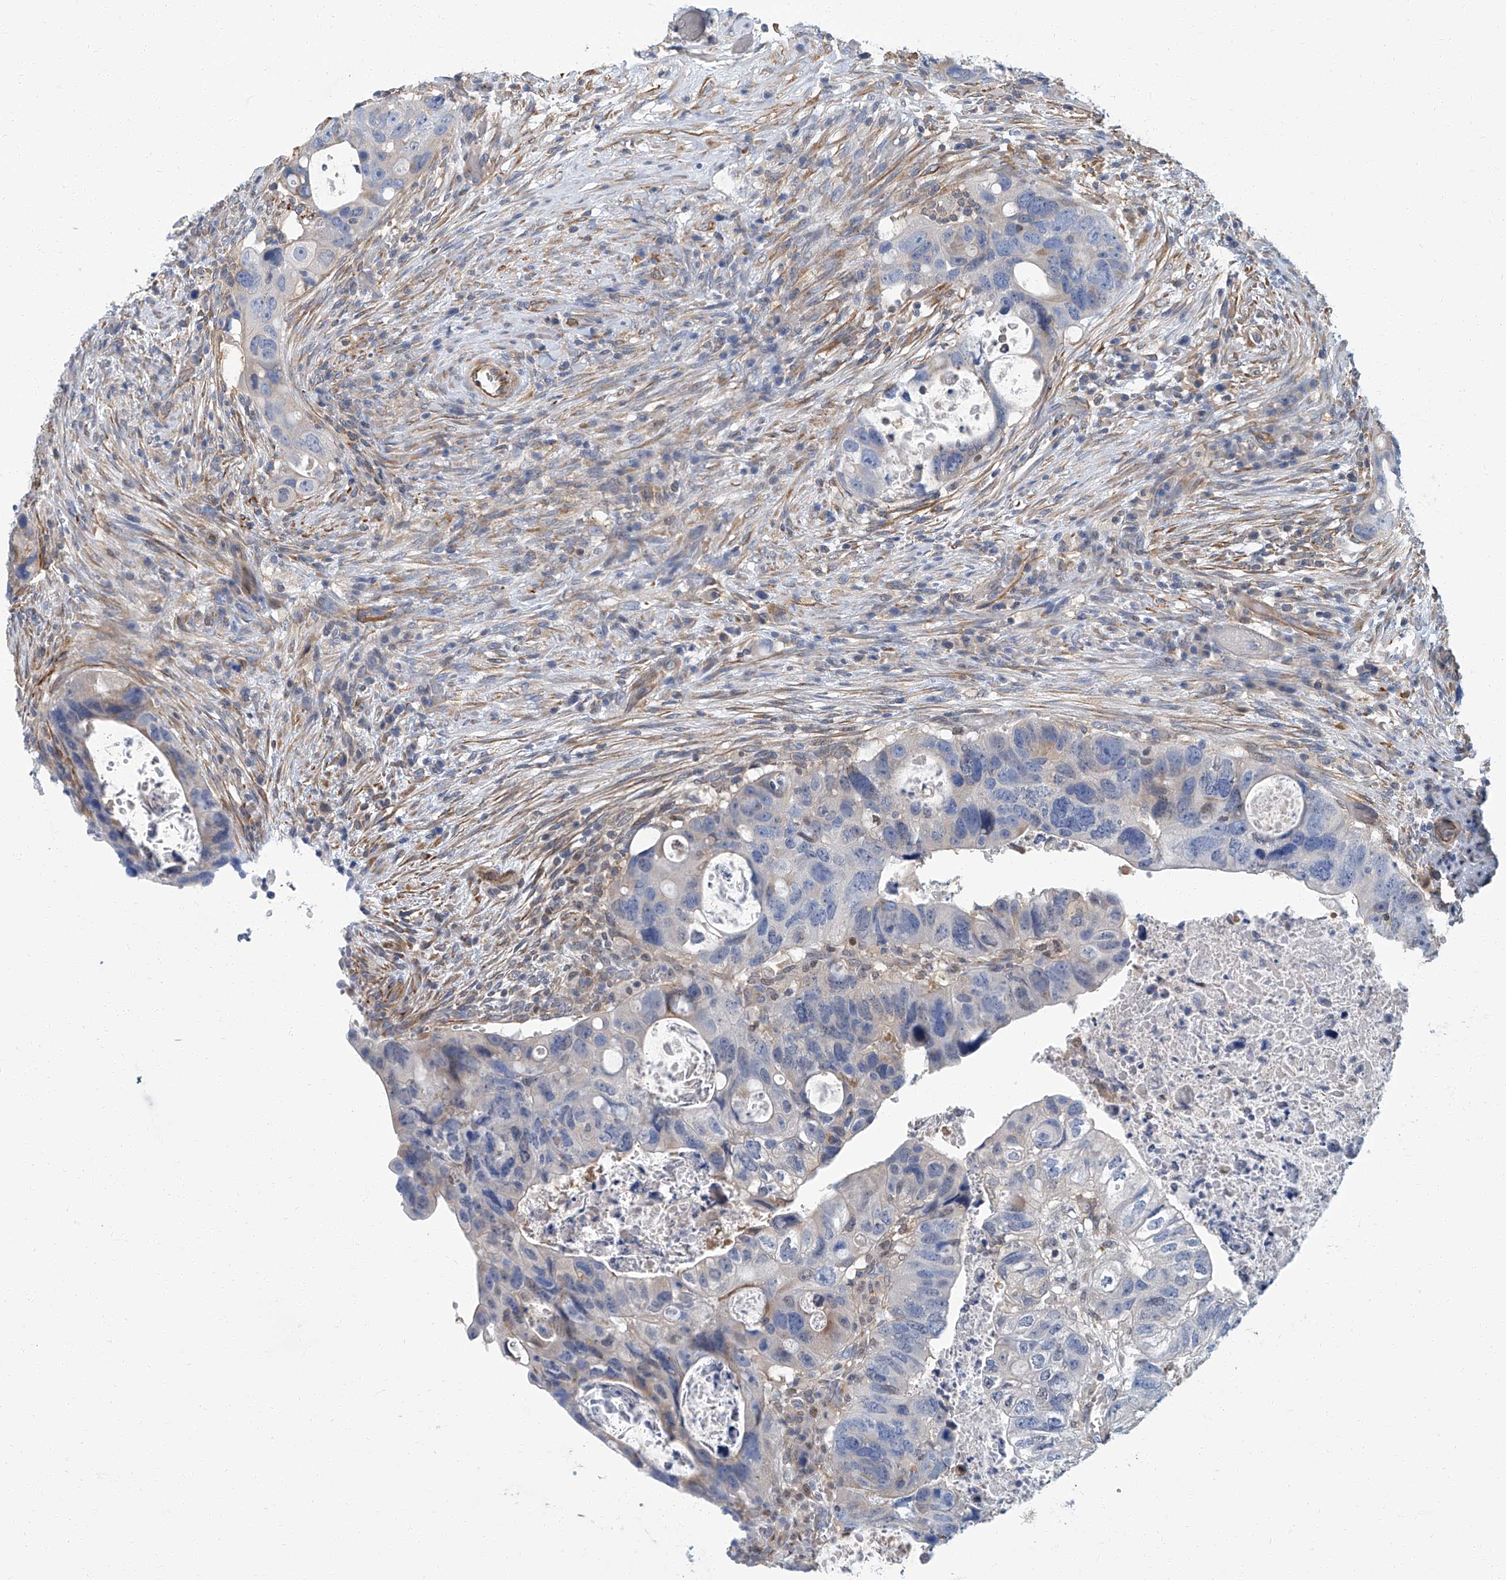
{"staining": {"intensity": "negative", "quantity": "none", "location": "none"}, "tissue": "colorectal cancer", "cell_type": "Tumor cells", "image_type": "cancer", "snomed": [{"axis": "morphology", "description": "Adenocarcinoma, NOS"}, {"axis": "topography", "description": "Rectum"}], "caption": "Immunohistochemistry (IHC) image of neoplastic tissue: human colorectal adenocarcinoma stained with DAB reveals no significant protein staining in tumor cells.", "gene": "PSMB10", "patient": {"sex": "male", "age": 59}}